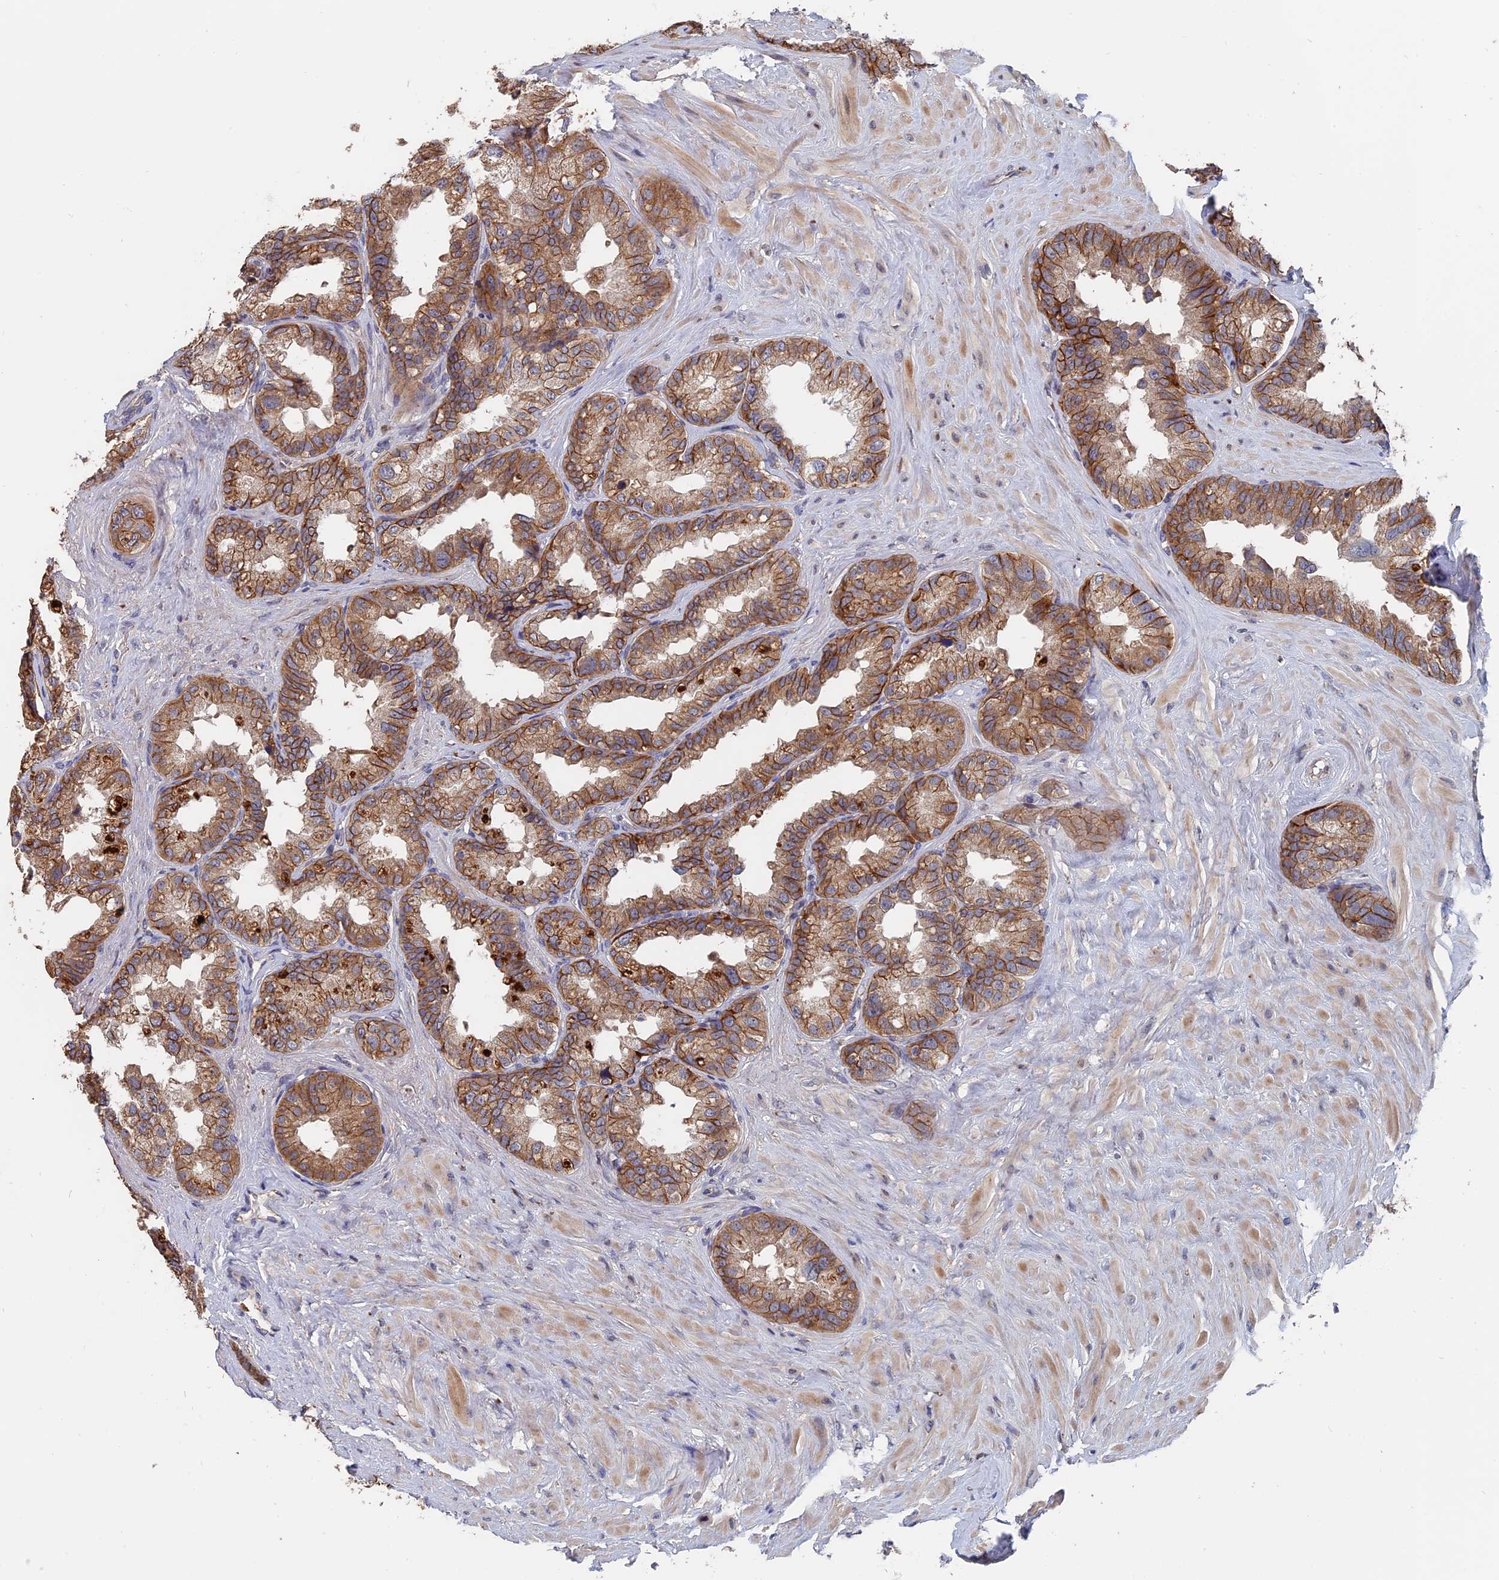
{"staining": {"intensity": "moderate", "quantity": ">75%", "location": "cytoplasmic/membranous"}, "tissue": "seminal vesicle", "cell_type": "Glandular cells", "image_type": "normal", "snomed": [{"axis": "morphology", "description": "Normal tissue, NOS"}, {"axis": "topography", "description": "Seminal veicle"}], "caption": "Immunohistochemistry (IHC) (DAB (3,3'-diaminobenzidine)) staining of unremarkable human seminal vesicle demonstrates moderate cytoplasmic/membranous protein positivity in approximately >75% of glandular cells. (DAB (3,3'-diaminobenzidine) IHC with brightfield microscopy, high magnification).", "gene": "SLC33A1", "patient": {"sex": "male", "age": 80}}